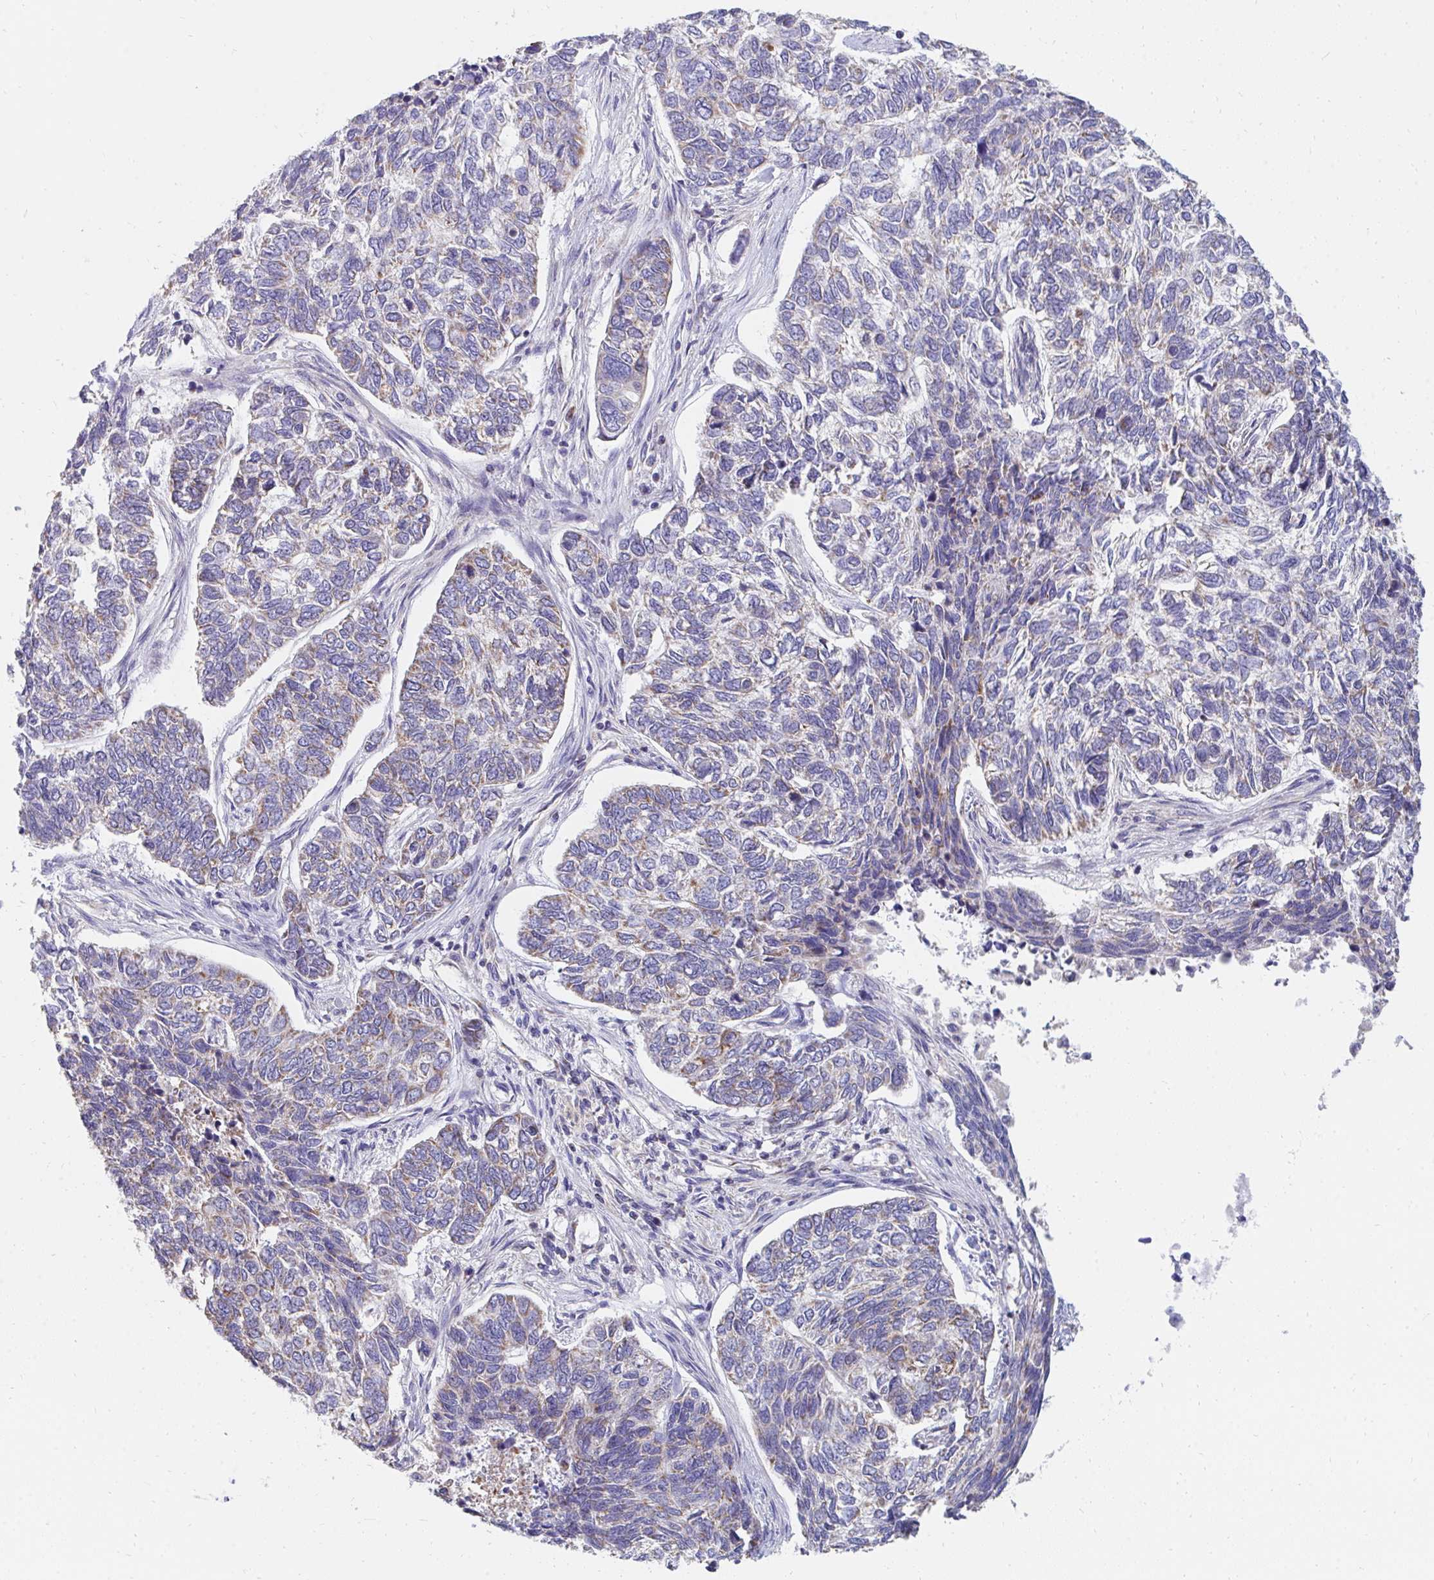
{"staining": {"intensity": "weak", "quantity": "25%-75%", "location": "cytoplasmic/membranous"}, "tissue": "skin cancer", "cell_type": "Tumor cells", "image_type": "cancer", "snomed": [{"axis": "morphology", "description": "Basal cell carcinoma"}, {"axis": "topography", "description": "Skin"}], "caption": "Skin basal cell carcinoma stained with a protein marker displays weak staining in tumor cells.", "gene": "PC", "patient": {"sex": "female", "age": 65}}